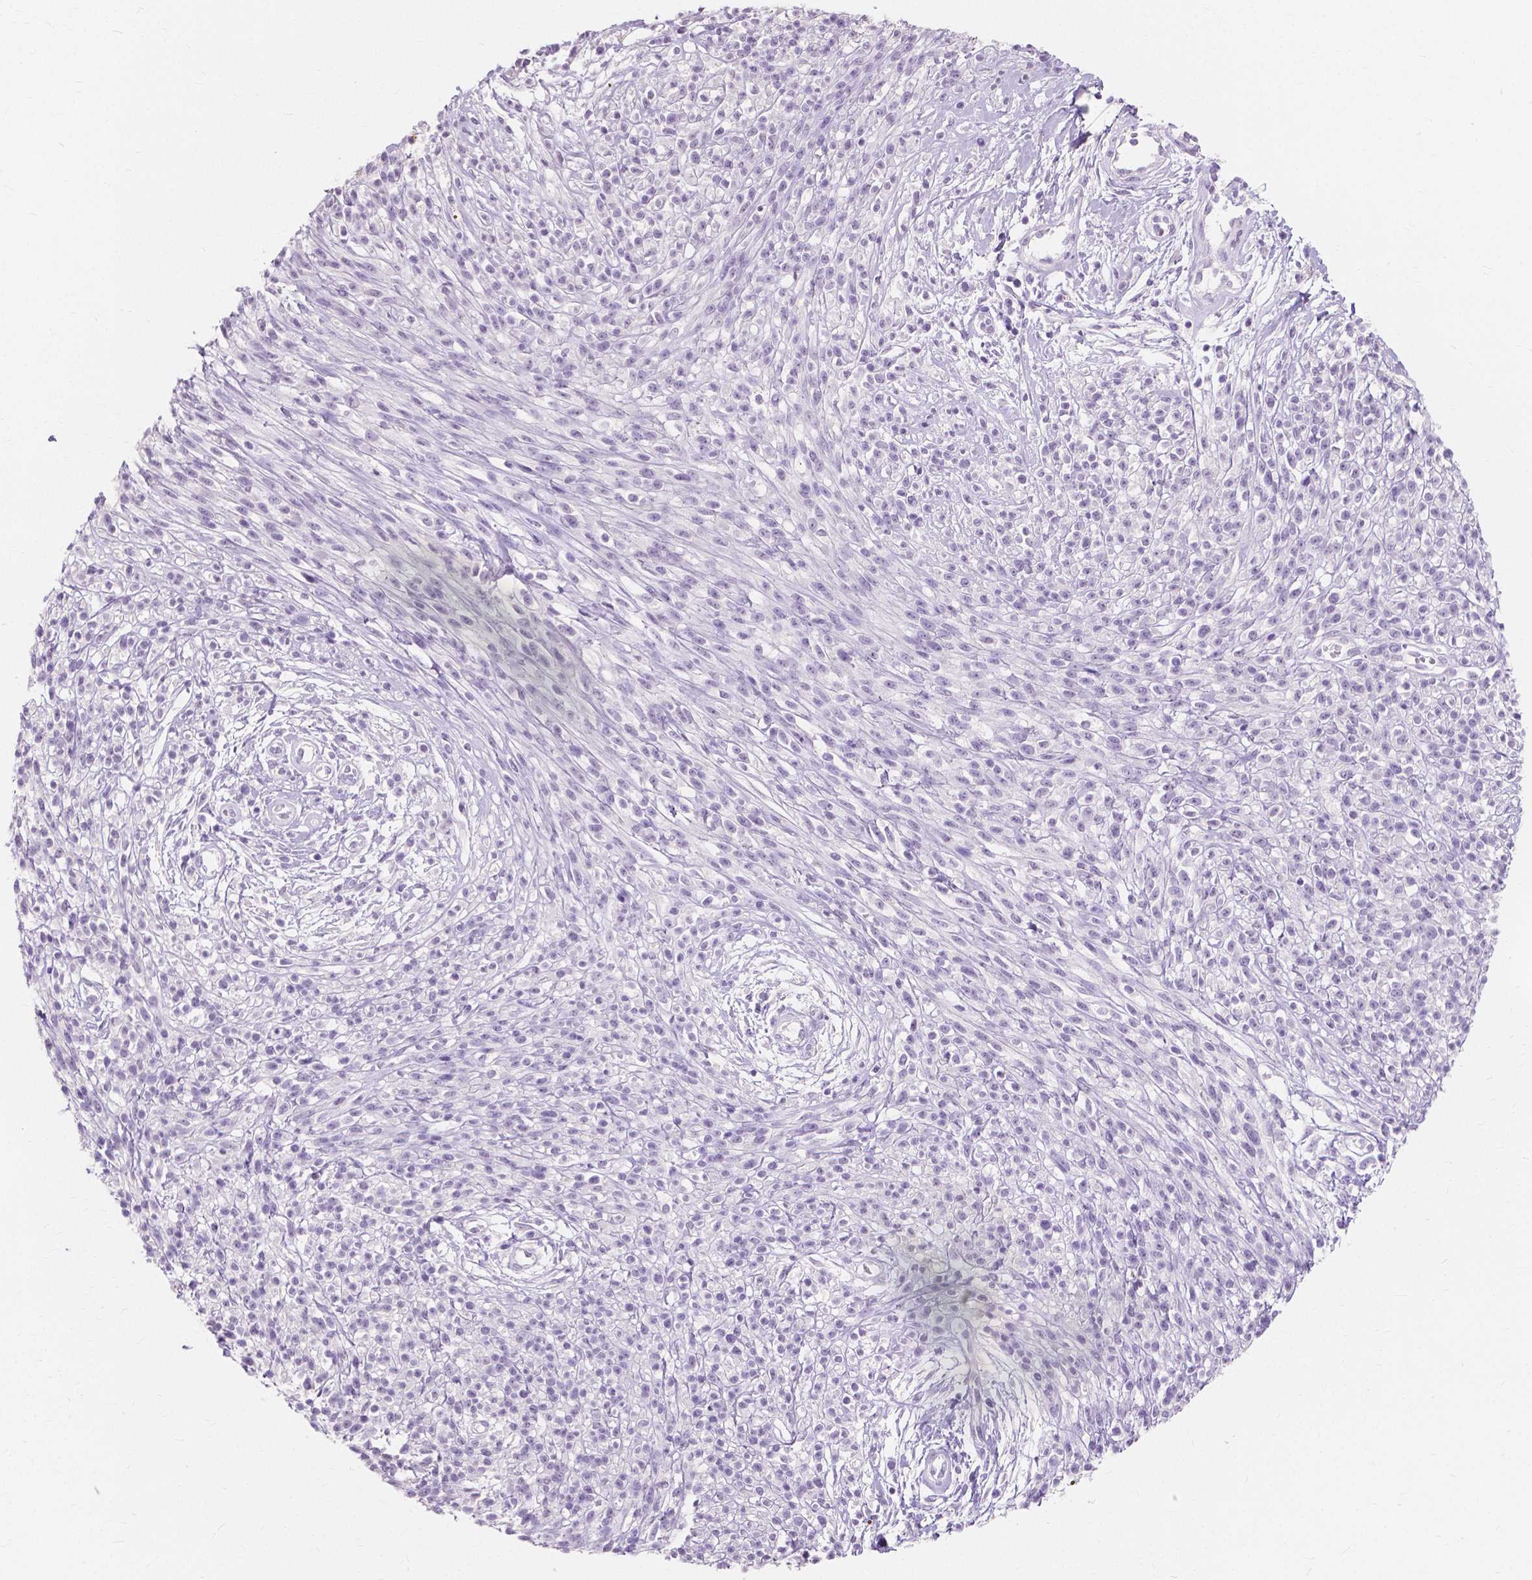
{"staining": {"intensity": "negative", "quantity": "none", "location": "none"}, "tissue": "melanoma", "cell_type": "Tumor cells", "image_type": "cancer", "snomed": [{"axis": "morphology", "description": "Malignant melanoma, NOS"}, {"axis": "topography", "description": "Skin"}, {"axis": "topography", "description": "Skin of trunk"}], "caption": "An immunohistochemistry (IHC) micrograph of malignant melanoma is shown. There is no staining in tumor cells of malignant melanoma. The staining was performed using DAB (3,3'-diaminobenzidine) to visualize the protein expression in brown, while the nuclei were stained in blue with hematoxylin (Magnification: 20x).", "gene": "MUC12", "patient": {"sex": "male", "age": 74}}